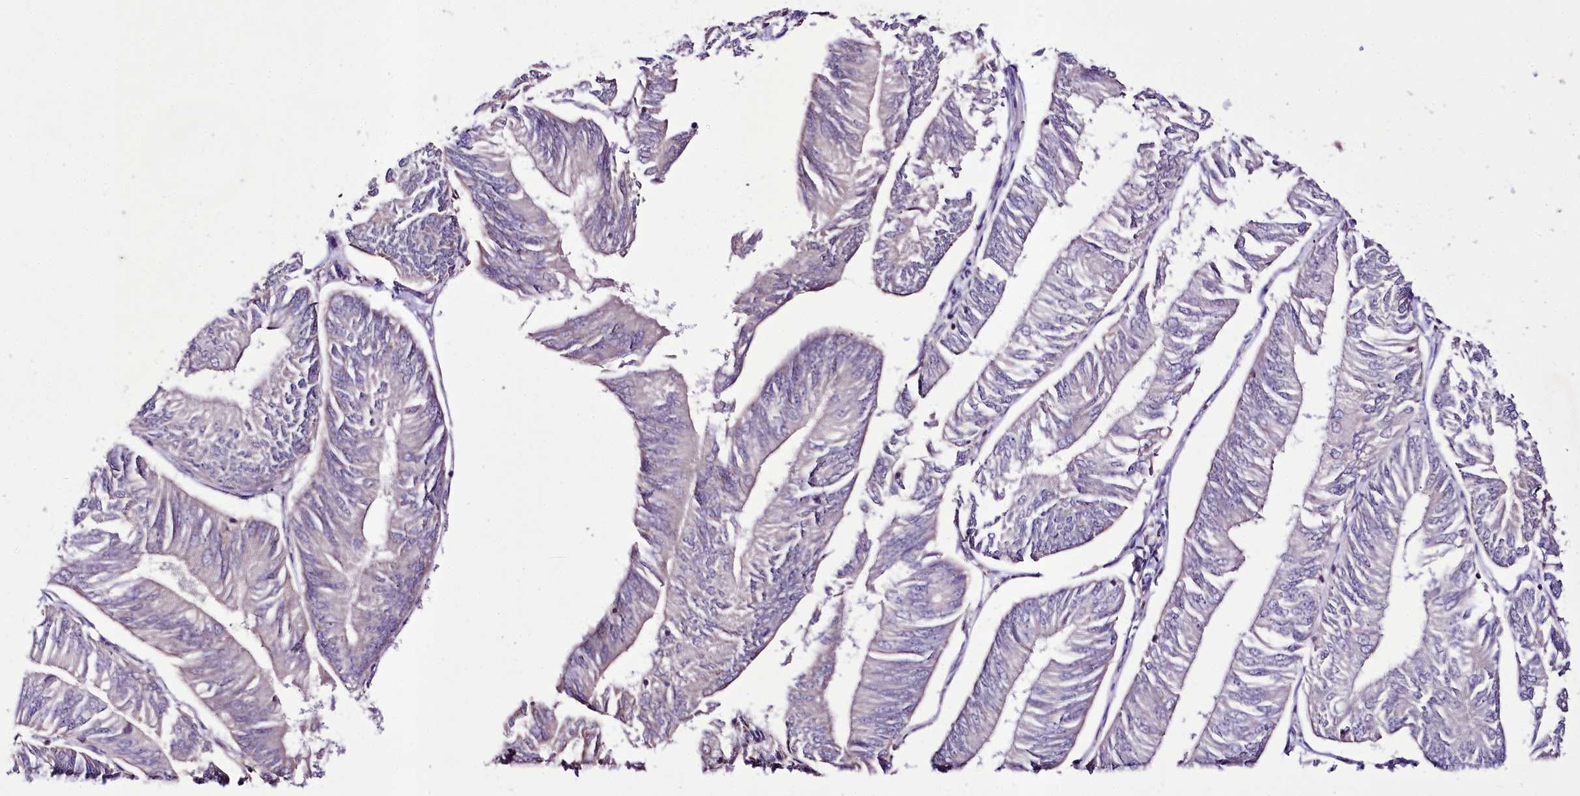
{"staining": {"intensity": "negative", "quantity": "none", "location": "none"}, "tissue": "endometrial cancer", "cell_type": "Tumor cells", "image_type": "cancer", "snomed": [{"axis": "morphology", "description": "Adenocarcinoma, NOS"}, {"axis": "topography", "description": "Endometrium"}], "caption": "This is an IHC micrograph of human endometrial cancer (adenocarcinoma). There is no positivity in tumor cells.", "gene": "ATE1", "patient": {"sex": "female", "age": 58}}